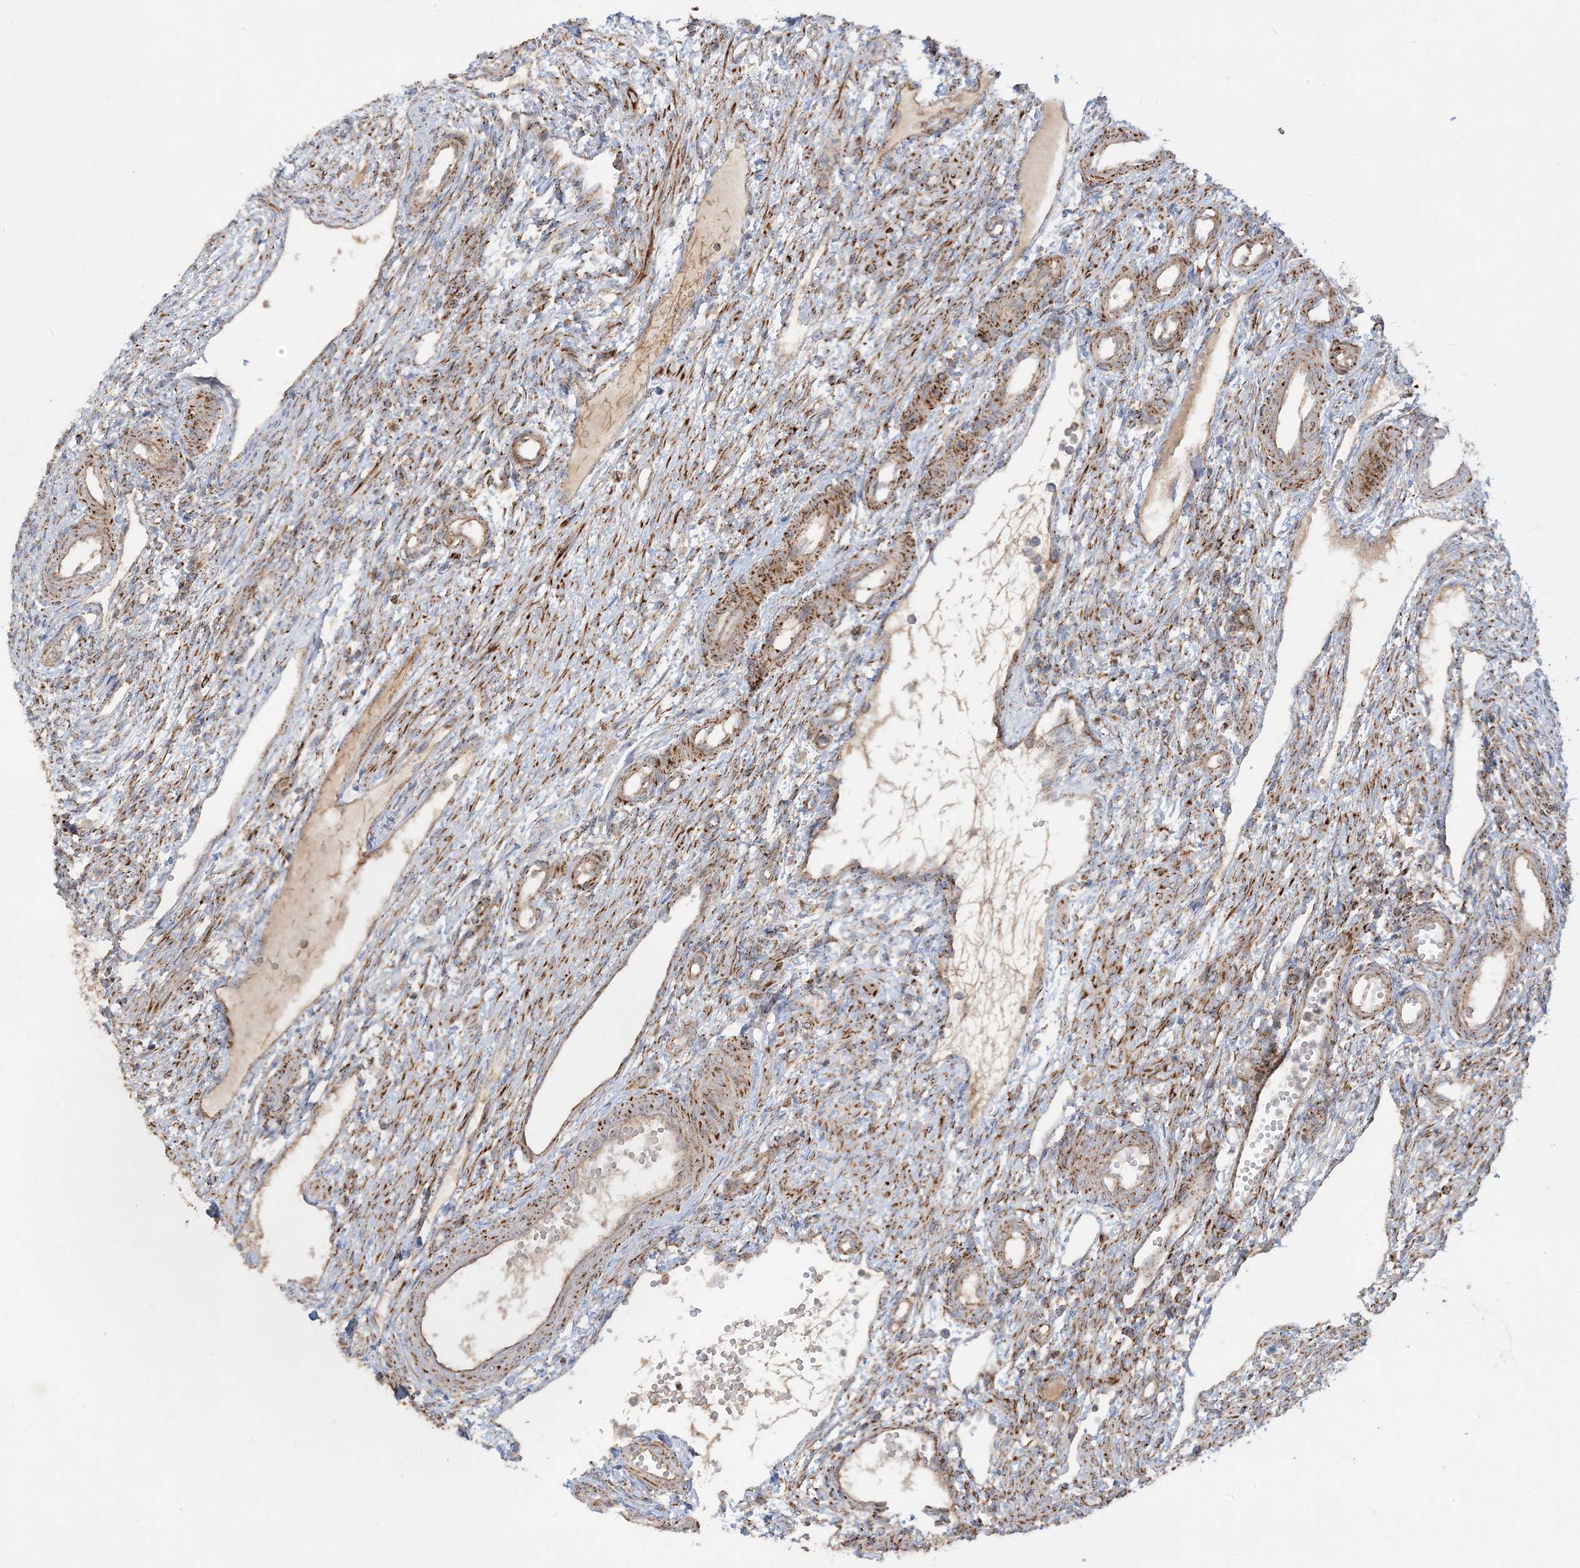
{"staining": {"intensity": "moderate", "quantity": ">75%", "location": "cytoplasmic/membranous"}, "tissue": "ovary", "cell_type": "Ovarian stroma cells", "image_type": "normal", "snomed": [{"axis": "morphology", "description": "Normal tissue, NOS"}, {"axis": "morphology", "description": "Cyst, NOS"}, {"axis": "topography", "description": "Ovary"}], "caption": "This image displays immunohistochemistry staining of benign human ovary, with medium moderate cytoplasmic/membranous staining in about >75% of ovarian stroma cells.", "gene": "NDUFAF3", "patient": {"sex": "female", "age": 33}}